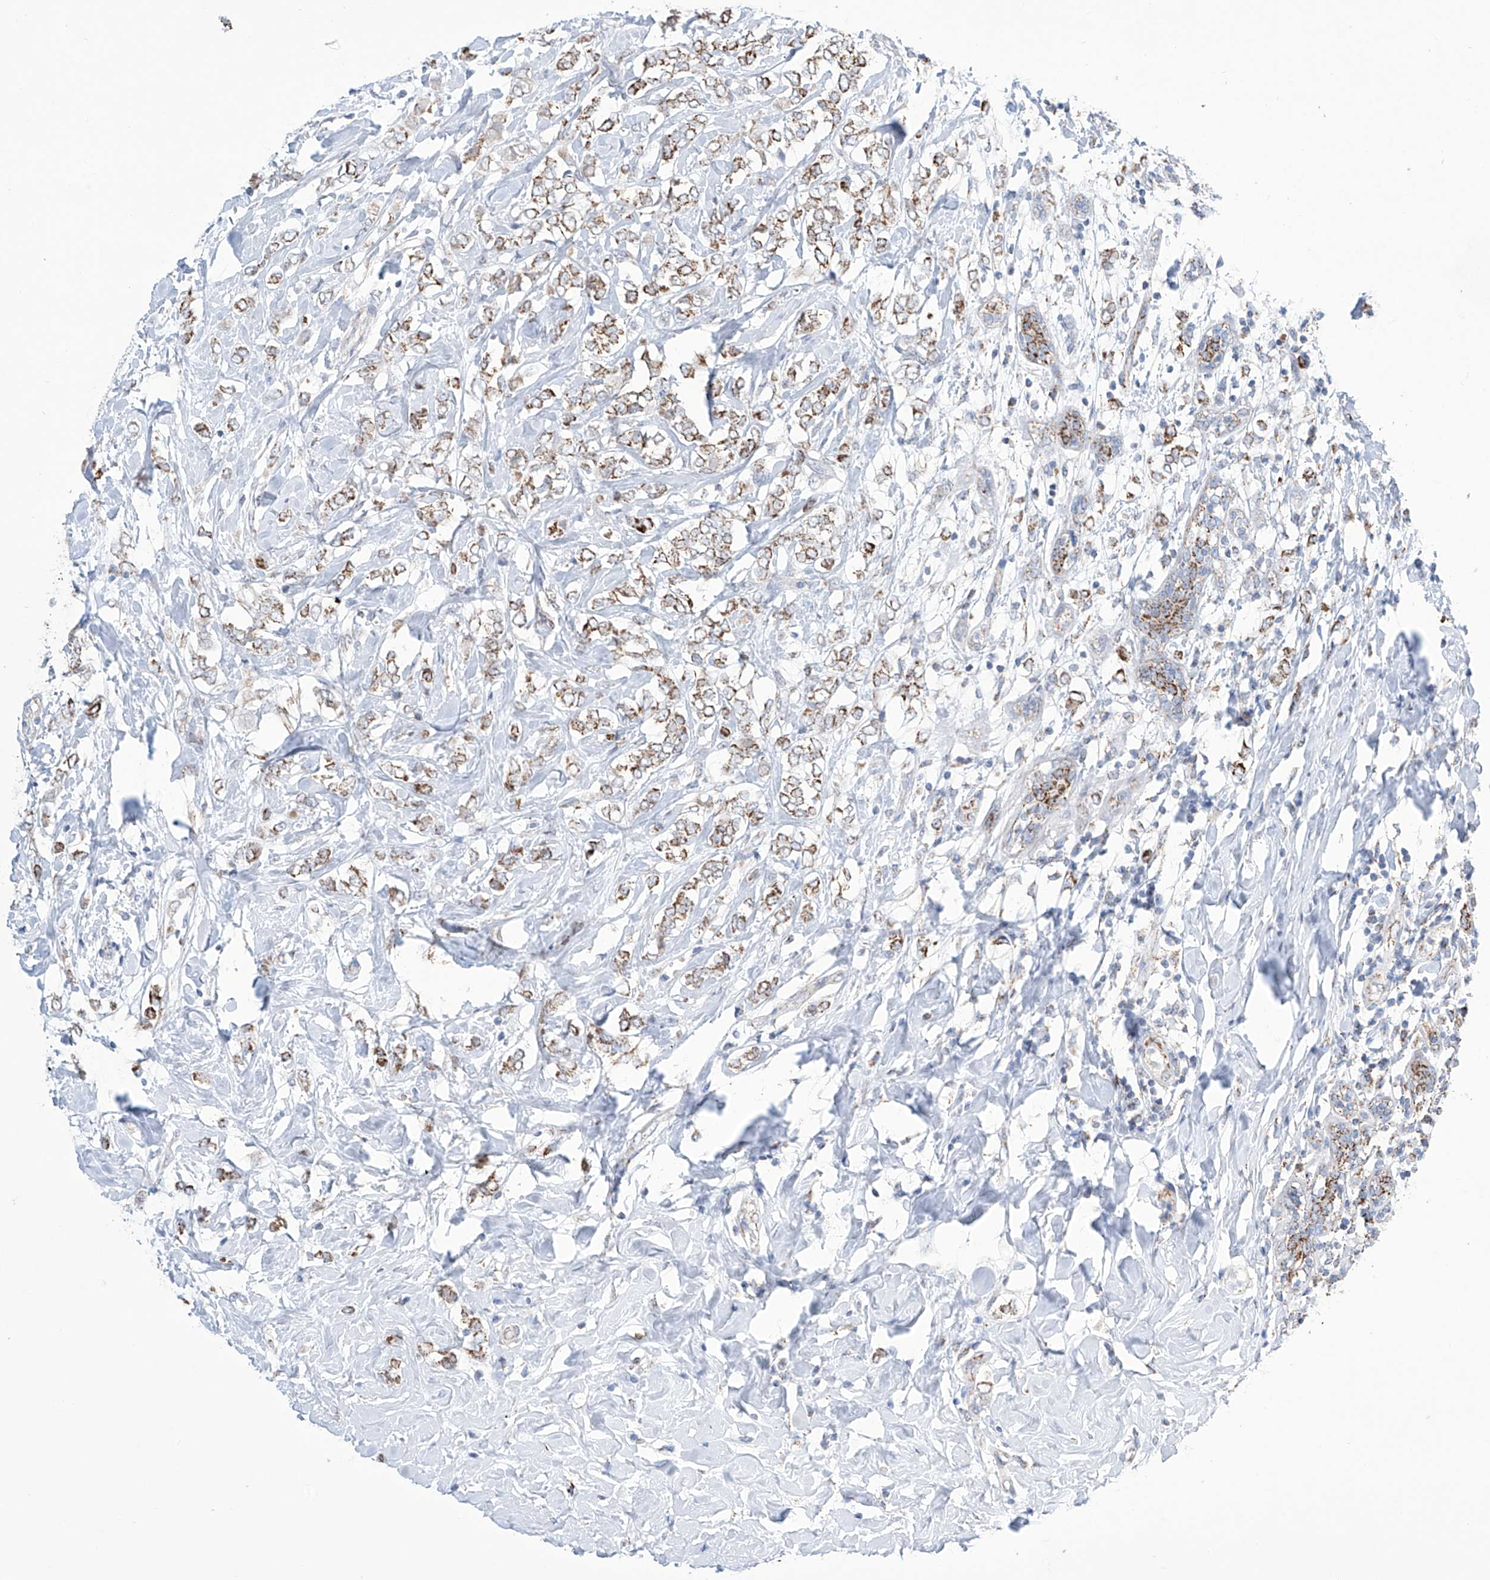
{"staining": {"intensity": "moderate", "quantity": ">75%", "location": "cytoplasmic/membranous"}, "tissue": "breast cancer", "cell_type": "Tumor cells", "image_type": "cancer", "snomed": [{"axis": "morphology", "description": "Normal tissue, NOS"}, {"axis": "morphology", "description": "Lobular carcinoma"}, {"axis": "topography", "description": "Breast"}], "caption": "The immunohistochemical stain labels moderate cytoplasmic/membranous expression in tumor cells of breast lobular carcinoma tissue. (Stains: DAB in brown, nuclei in blue, Microscopy: brightfield microscopy at high magnification).", "gene": "ALDH6A1", "patient": {"sex": "female", "age": 47}}